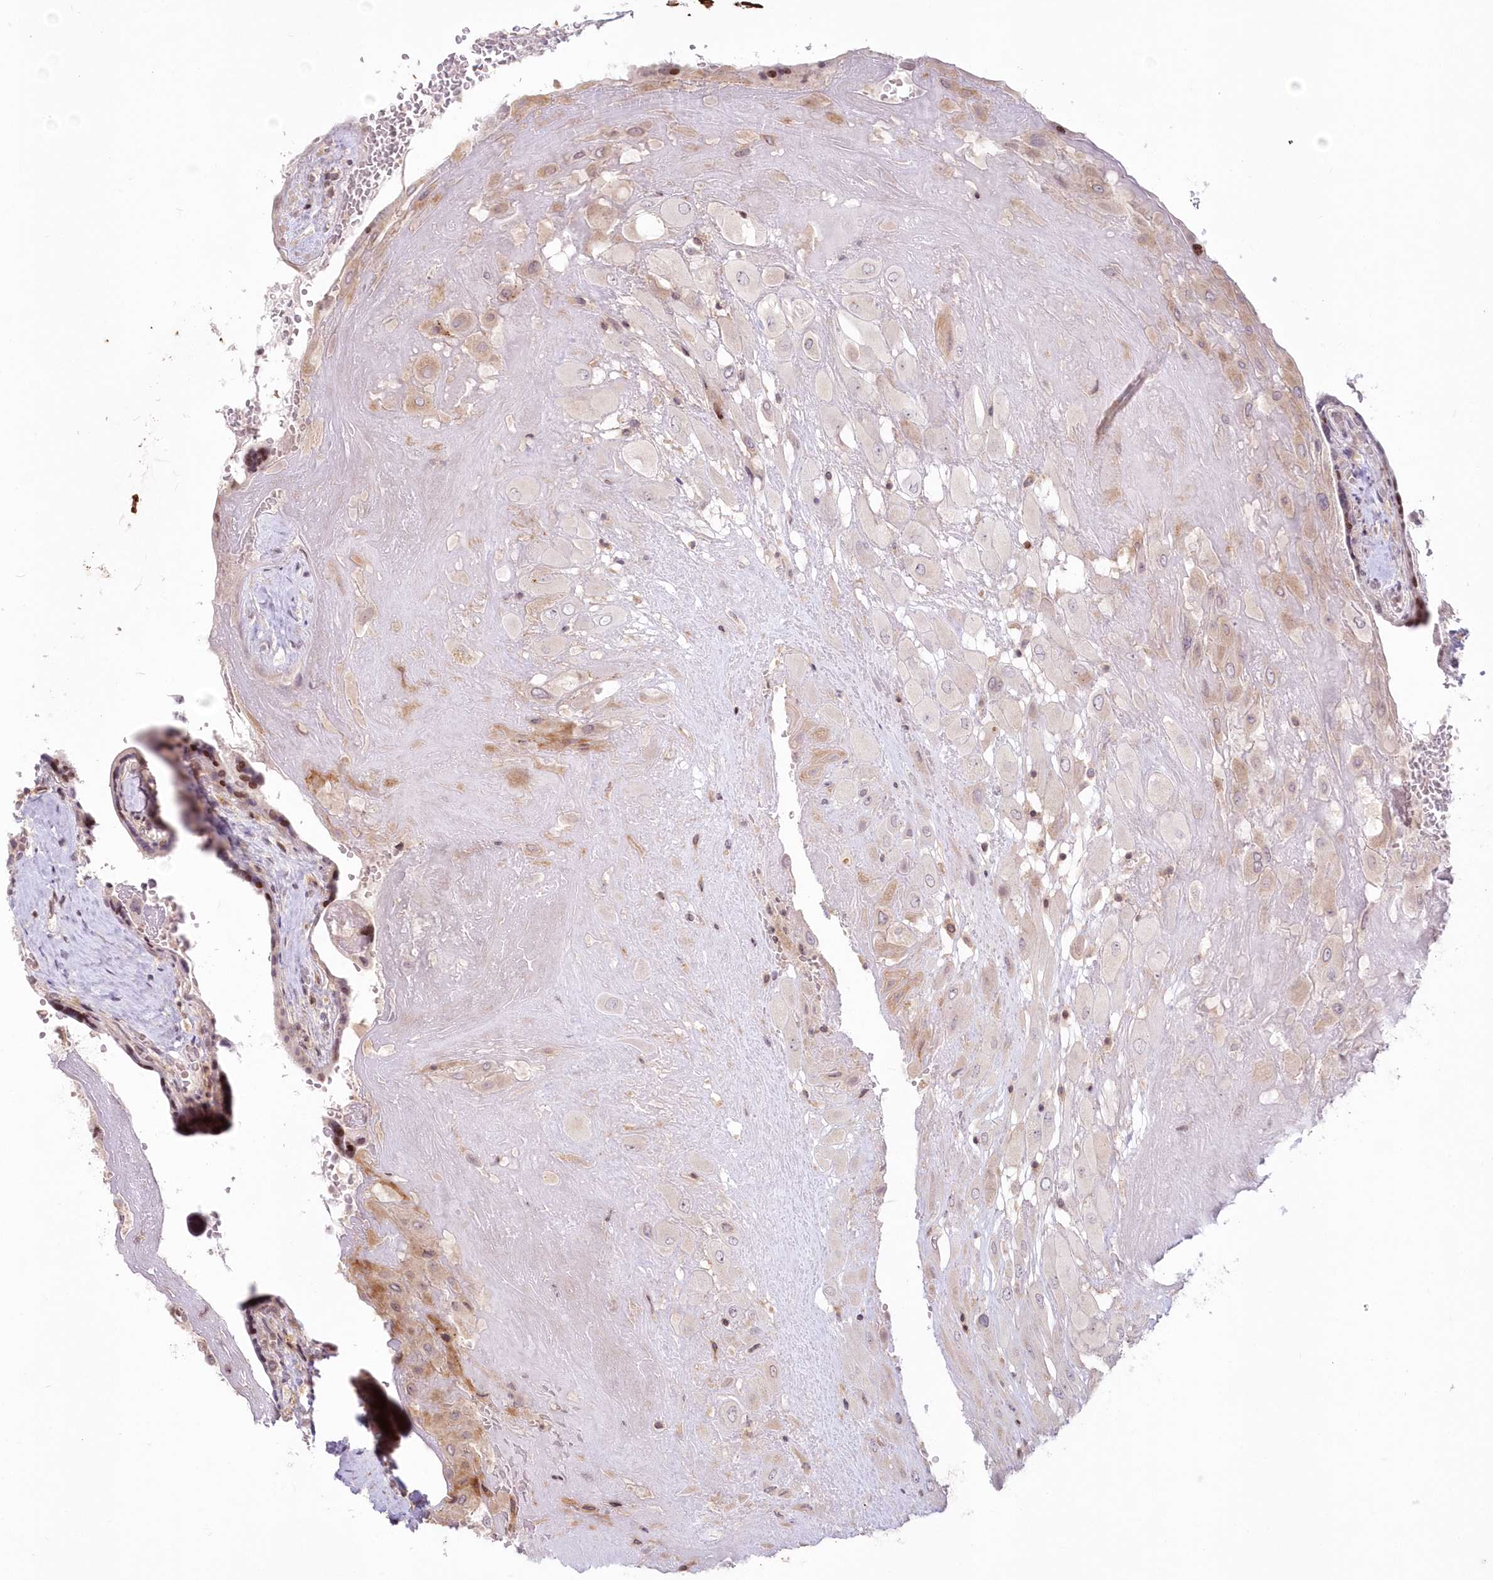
{"staining": {"intensity": "weak", "quantity": "<25%", "location": "cytoplasmic/membranous"}, "tissue": "placenta", "cell_type": "Decidual cells", "image_type": "normal", "snomed": [{"axis": "morphology", "description": "Normal tissue, NOS"}, {"axis": "topography", "description": "Placenta"}], "caption": "Decidual cells are negative for protein expression in normal human placenta. The staining was performed using DAB to visualize the protein expression in brown, while the nuclei were stained in blue with hematoxylin (Magnification: 20x).", "gene": "MTMR3", "patient": {"sex": "female", "age": 37}}